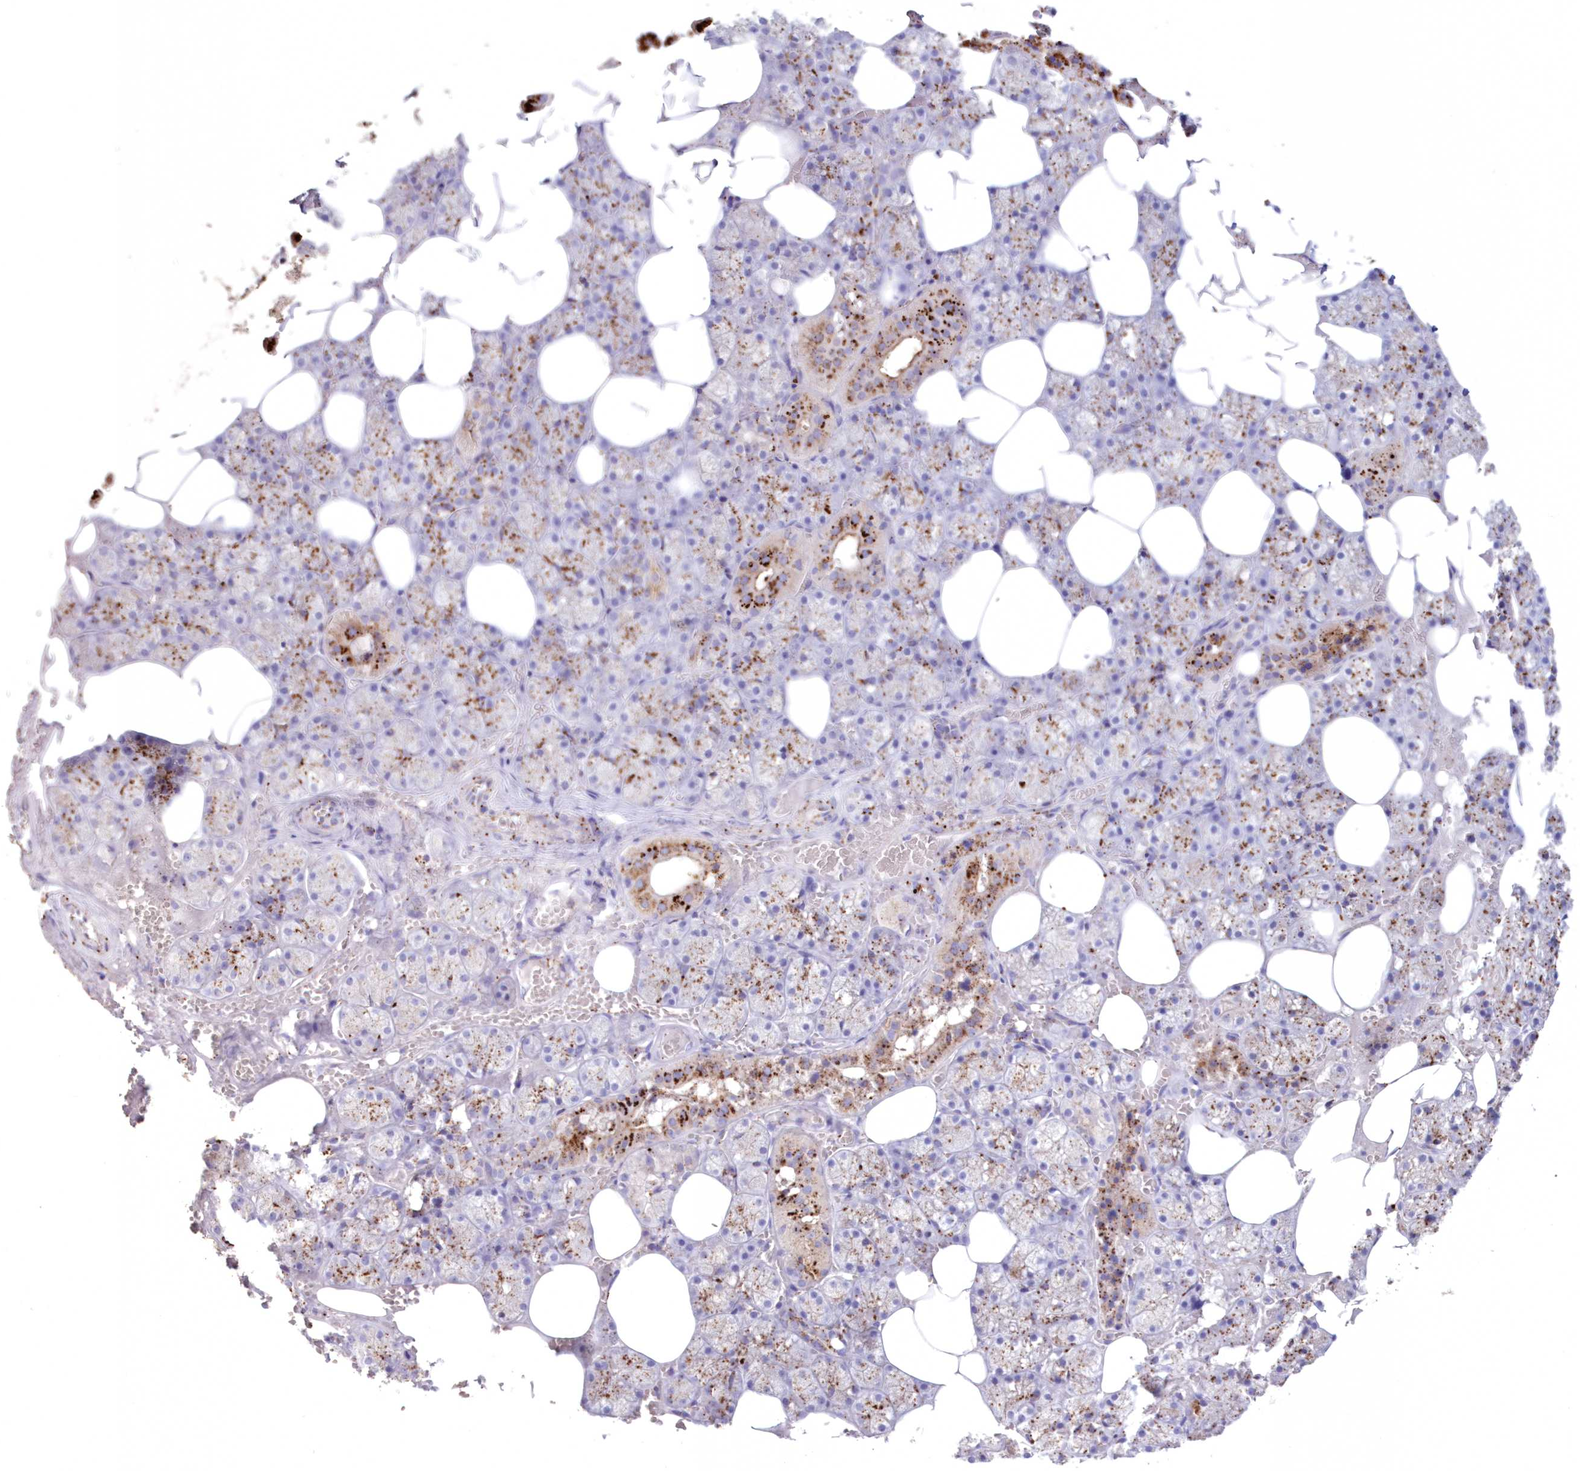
{"staining": {"intensity": "strong", "quantity": "25%-75%", "location": "cytoplasmic/membranous"}, "tissue": "salivary gland", "cell_type": "Glandular cells", "image_type": "normal", "snomed": [{"axis": "morphology", "description": "Normal tissue, NOS"}, {"axis": "topography", "description": "Salivary gland"}], "caption": "Immunohistochemical staining of unremarkable salivary gland reveals 25%-75% levels of strong cytoplasmic/membranous protein expression in approximately 25%-75% of glandular cells.", "gene": "TPP1", "patient": {"sex": "male", "age": 62}}